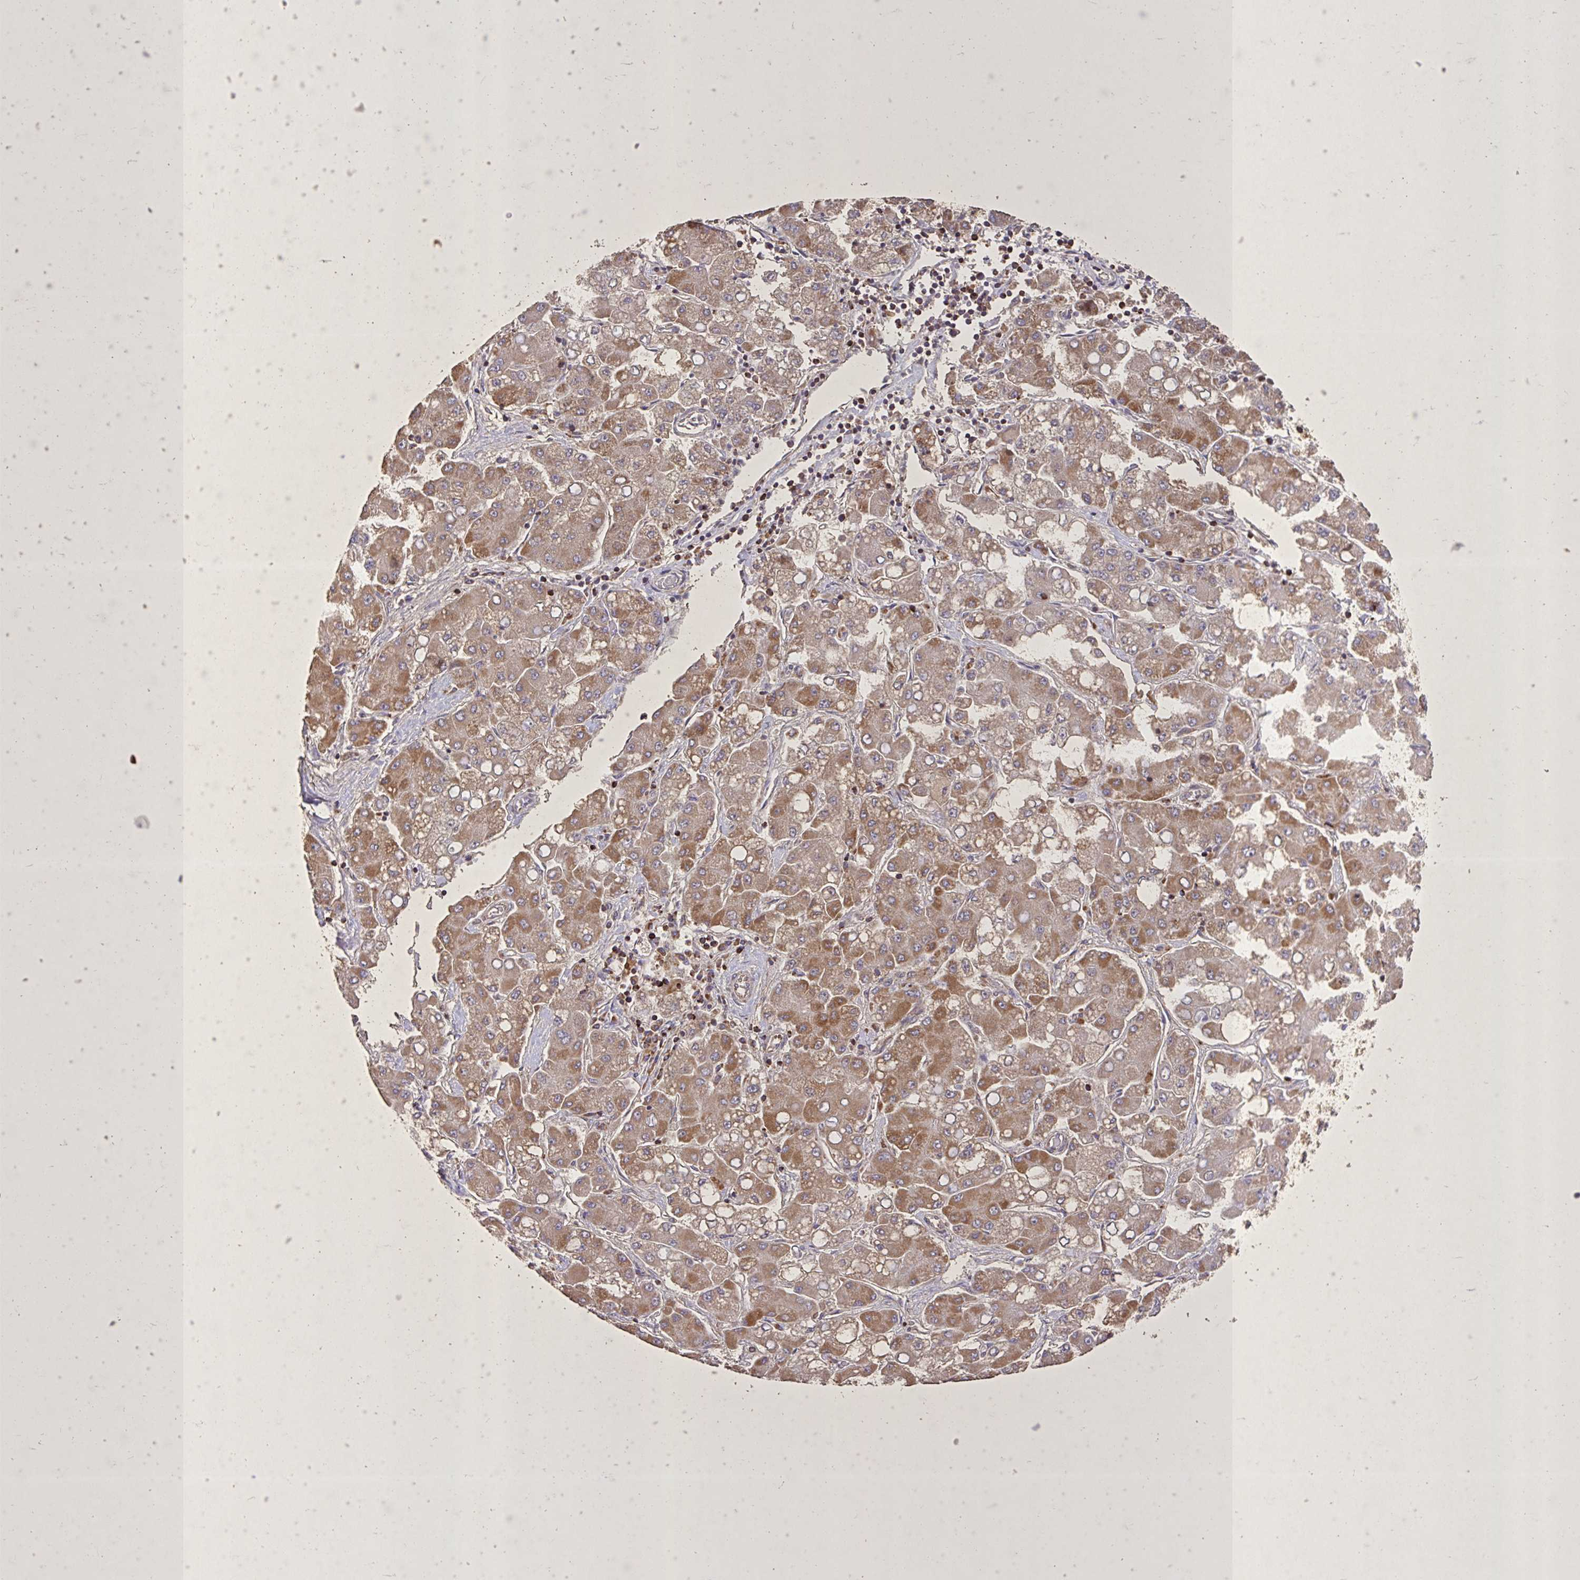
{"staining": {"intensity": "moderate", "quantity": ">75%", "location": "cytoplasmic/membranous"}, "tissue": "liver cancer", "cell_type": "Tumor cells", "image_type": "cancer", "snomed": [{"axis": "morphology", "description": "Carcinoma, Hepatocellular, NOS"}, {"axis": "topography", "description": "Liver"}], "caption": "This is an image of immunohistochemistry (IHC) staining of liver cancer (hepatocellular carcinoma), which shows moderate expression in the cytoplasmic/membranous of tumor cells.", "gene": "AGK", "patient": {"sex": "male", "age": 40}}